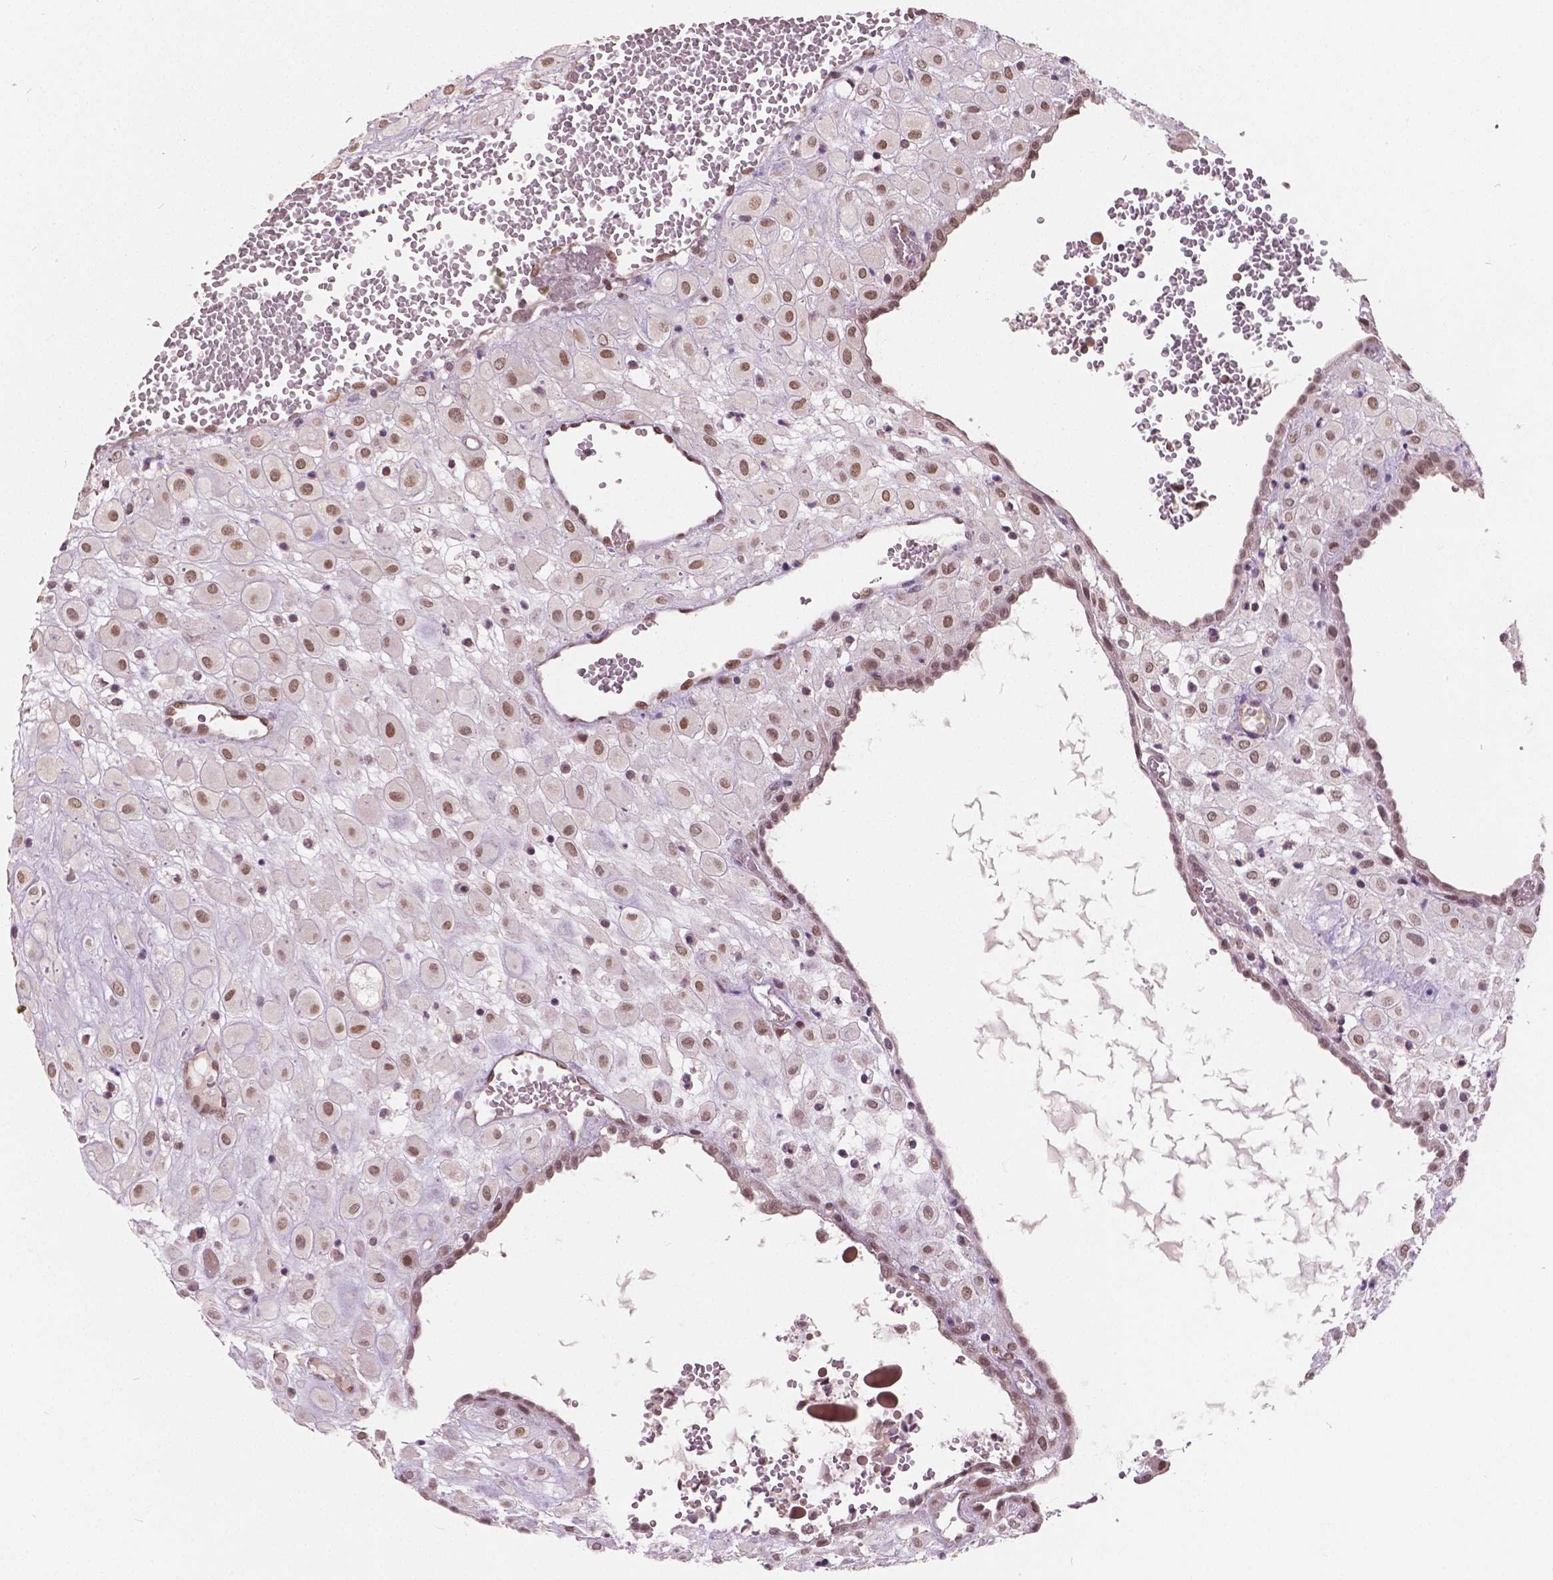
{"staining": {"intensity": "weak", "quantity": ">75%", "location": "nuclear"}, "tissue": "placenta", "cell_type": "Decidual cells", "image_type": "normal", "snomed": [{"axis": "morphology", "description": "Normal tissue, NOS"}, {"axis": "topography", "description": "Placenta"}], "caption": "The immunohistochemical stain labels weak nuclear staining in decidual cells of normal placenta.", "gene": "HMBOX1", "patient": {"sex": "female", "age": 24}}